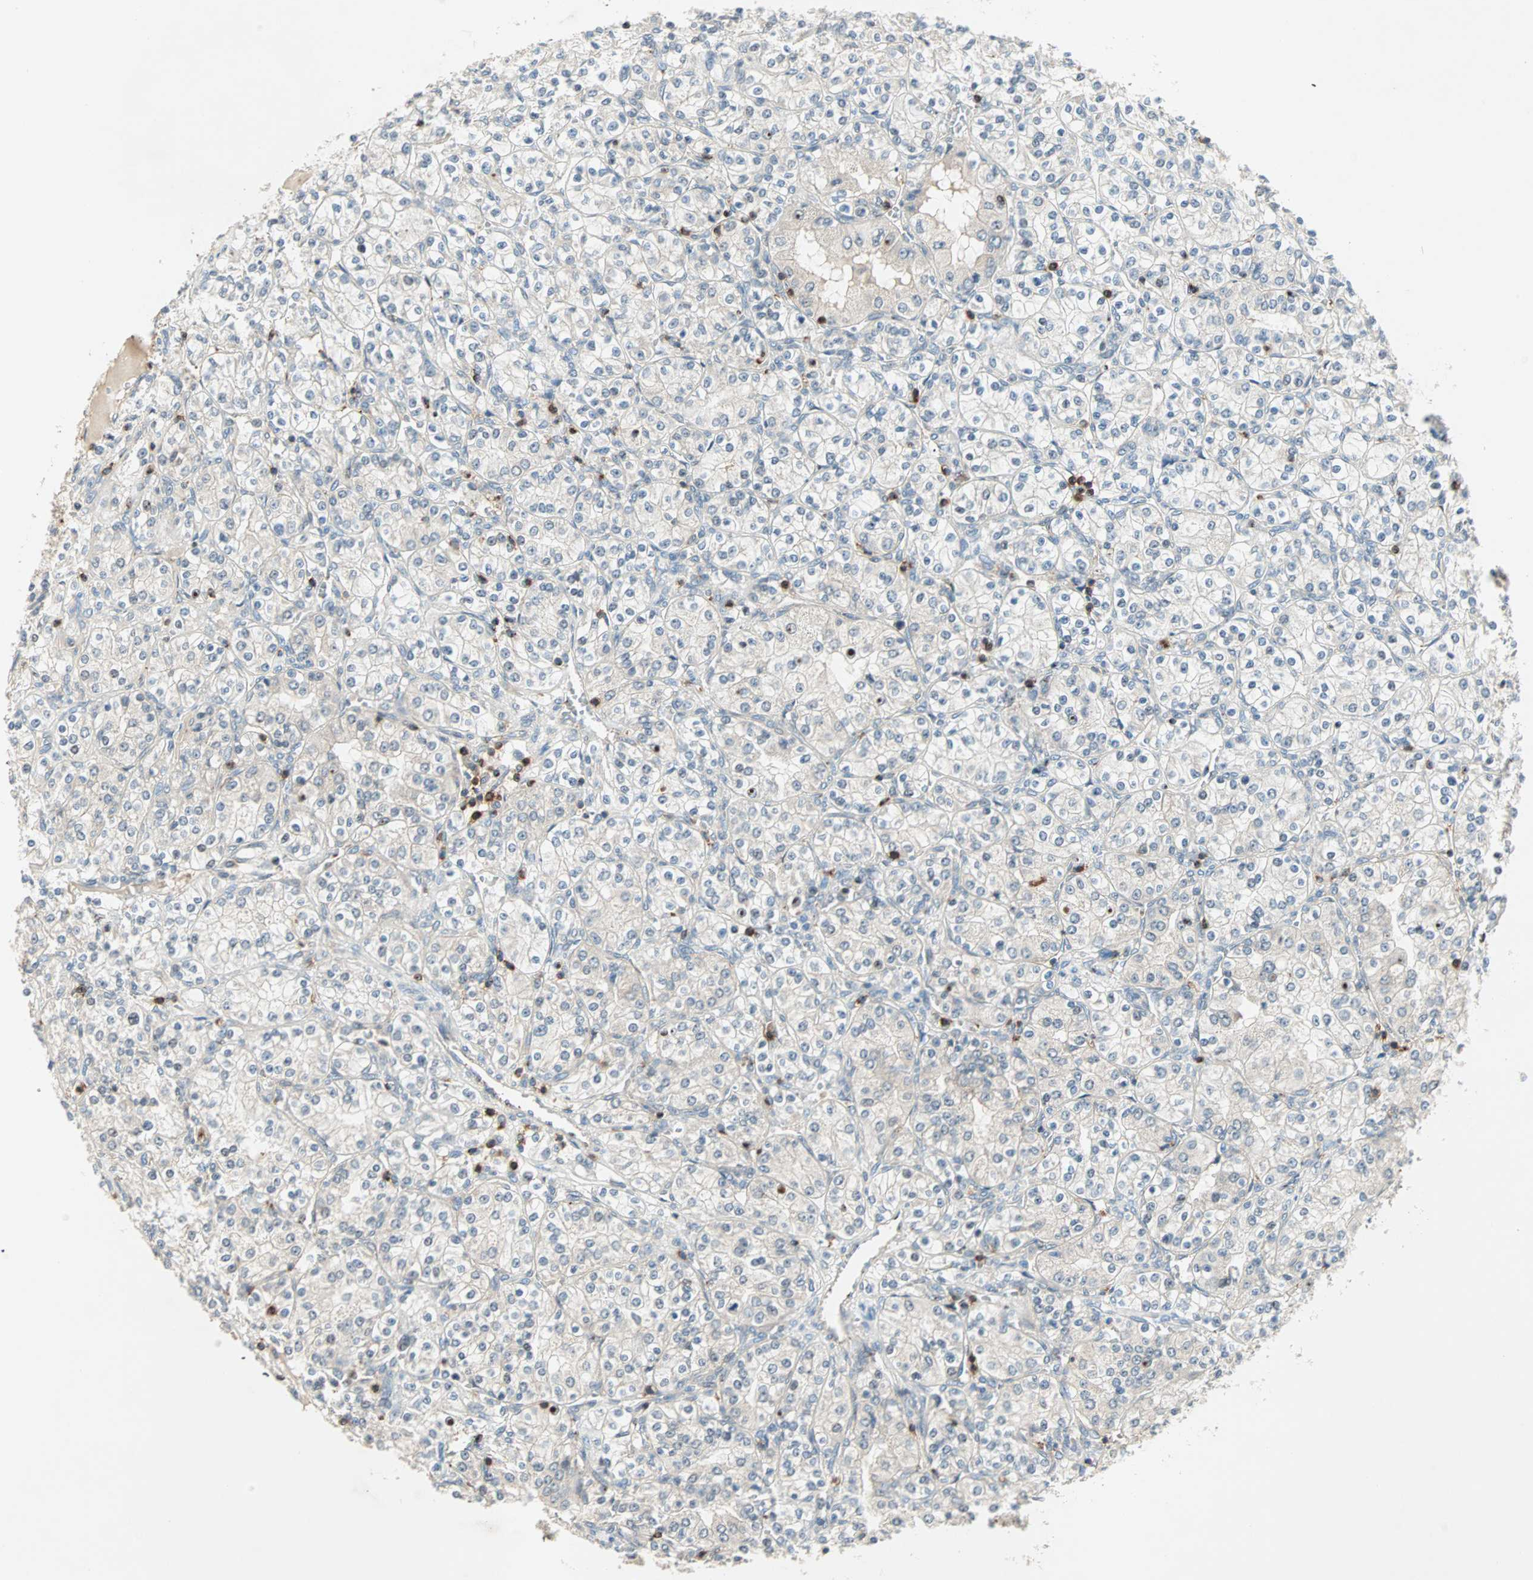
{"staining": {"intensity": "weak", "quantity": "<25%", "location": "cytoplasmic/membranous"}, "tissue": "renal cancer", "cell_type": "Tumor cells", "image_type": "cancer", "snomed": [{"axis": "morphology", "description": "Adenocarcinoma, NOS"}, {"axis": "topography", "description": "Kidney"}], "caption": "High magnification brightfield microscopy of adenocarcinoma (renal) stained with DAB (brown) and counterstained with hematoxylin (blue): tumor cells show no significant staining. (Stains: DAB (3,3'-diaminobenzidine) immunohistochemistry (IHC) with hematoxylin counter stain, Microscopy: brightfield microscopy at high magnification).", "gene": "TEC", "patient": {"sex": "male", "age": 77}}